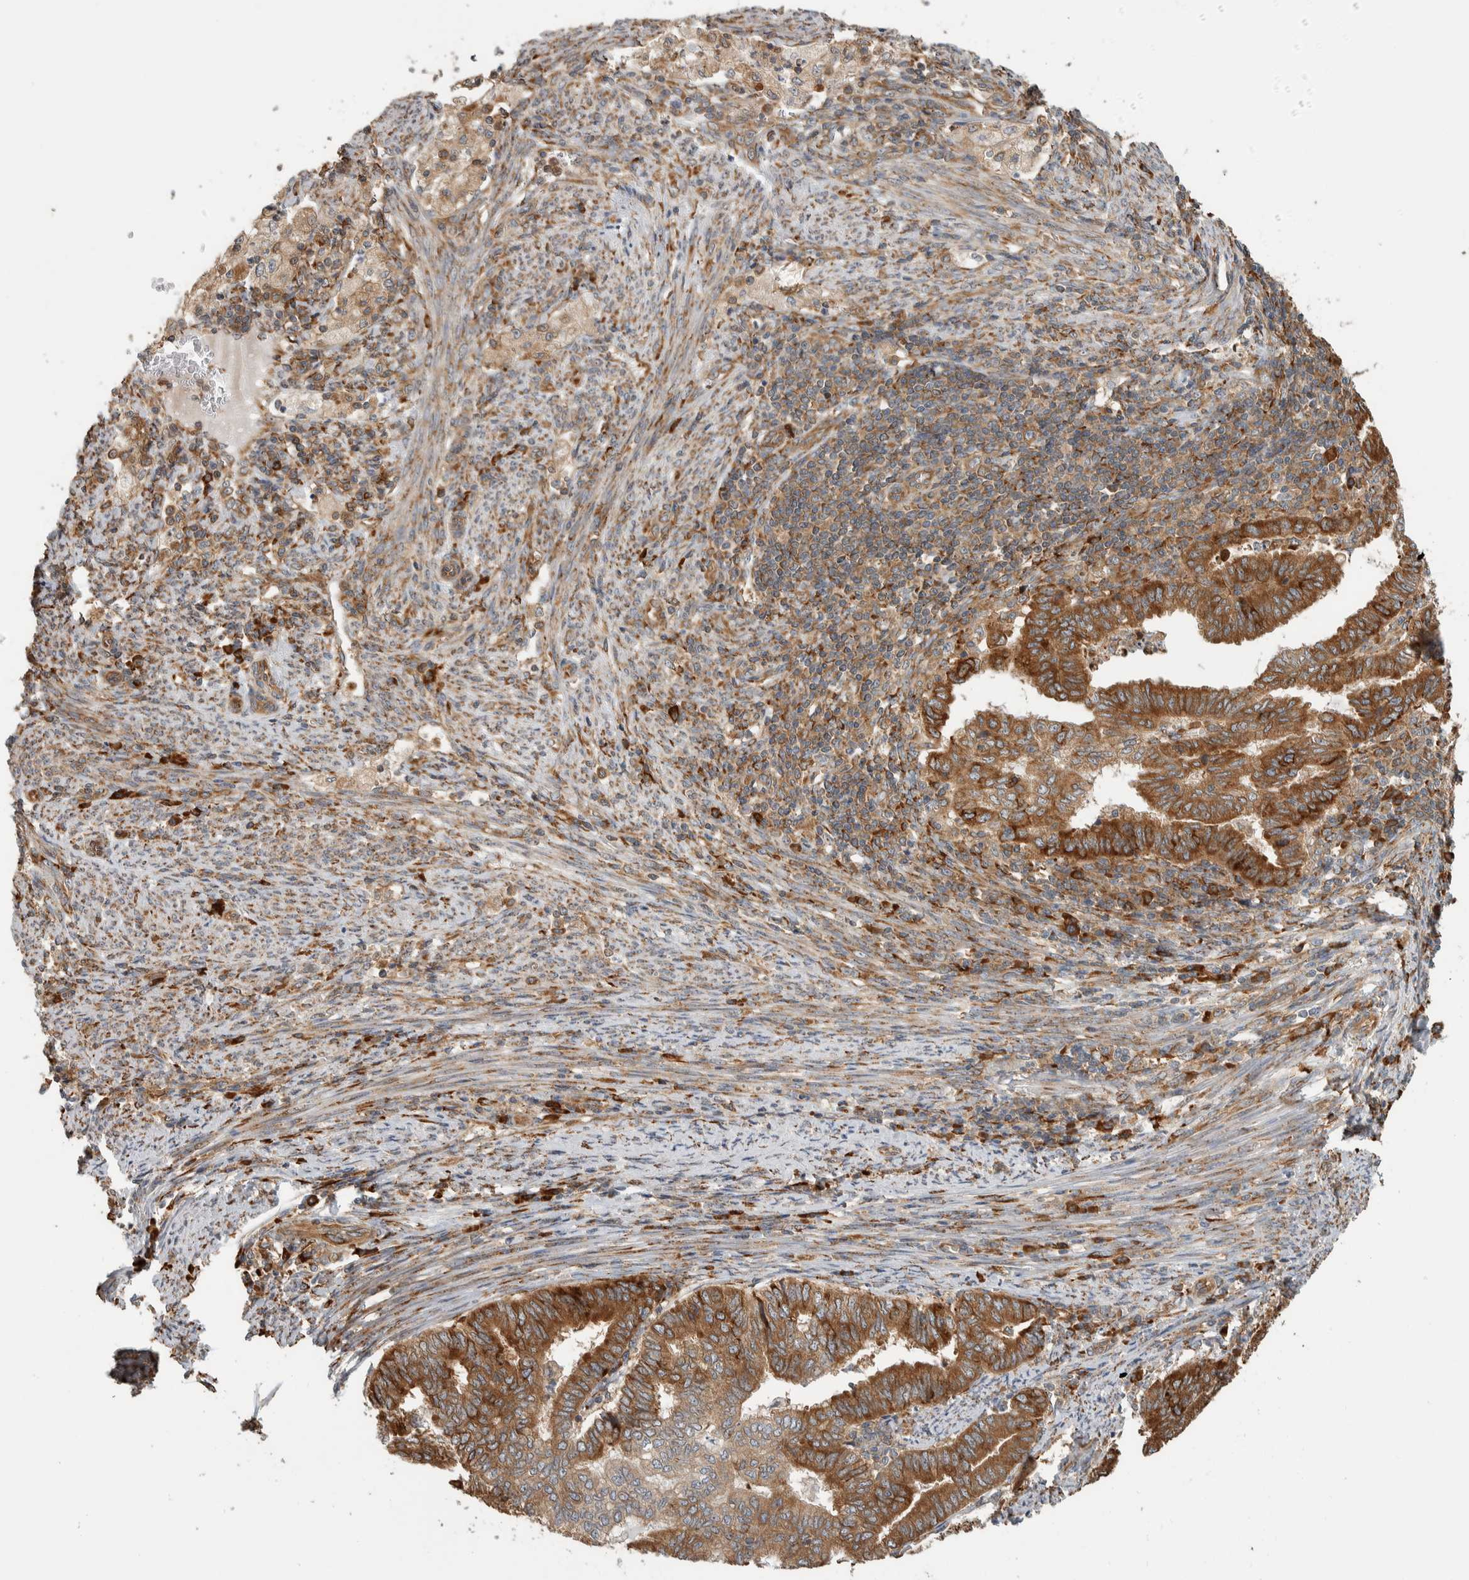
{"staining": {"intensity": "strong", "quantity": ">75%", "location": "cytoplasmic/membranous"}, "tissue": "endometrial cancer", "cell_type": "Tumor cells", "image_type": "cancer", "snomed": [{"axis": "morphology", "description": "Polyp, NOS"}, {"axis": "morphology", "description": "Adenocarcinoma, NOS"}, {"axis": "morphology", "description": "Adenoma, NOS"}, {"axis": "topography", "description": "Endometrium"}], "caption": "Immunohistochemical staining of endometrial adenocarcinoma demonstrates strong cytoplasmic/membranous protein positivity in approximately >75% of tumor cells.", "gene": "EIF3H", "patient": {"sex": "female", "age": 79}}